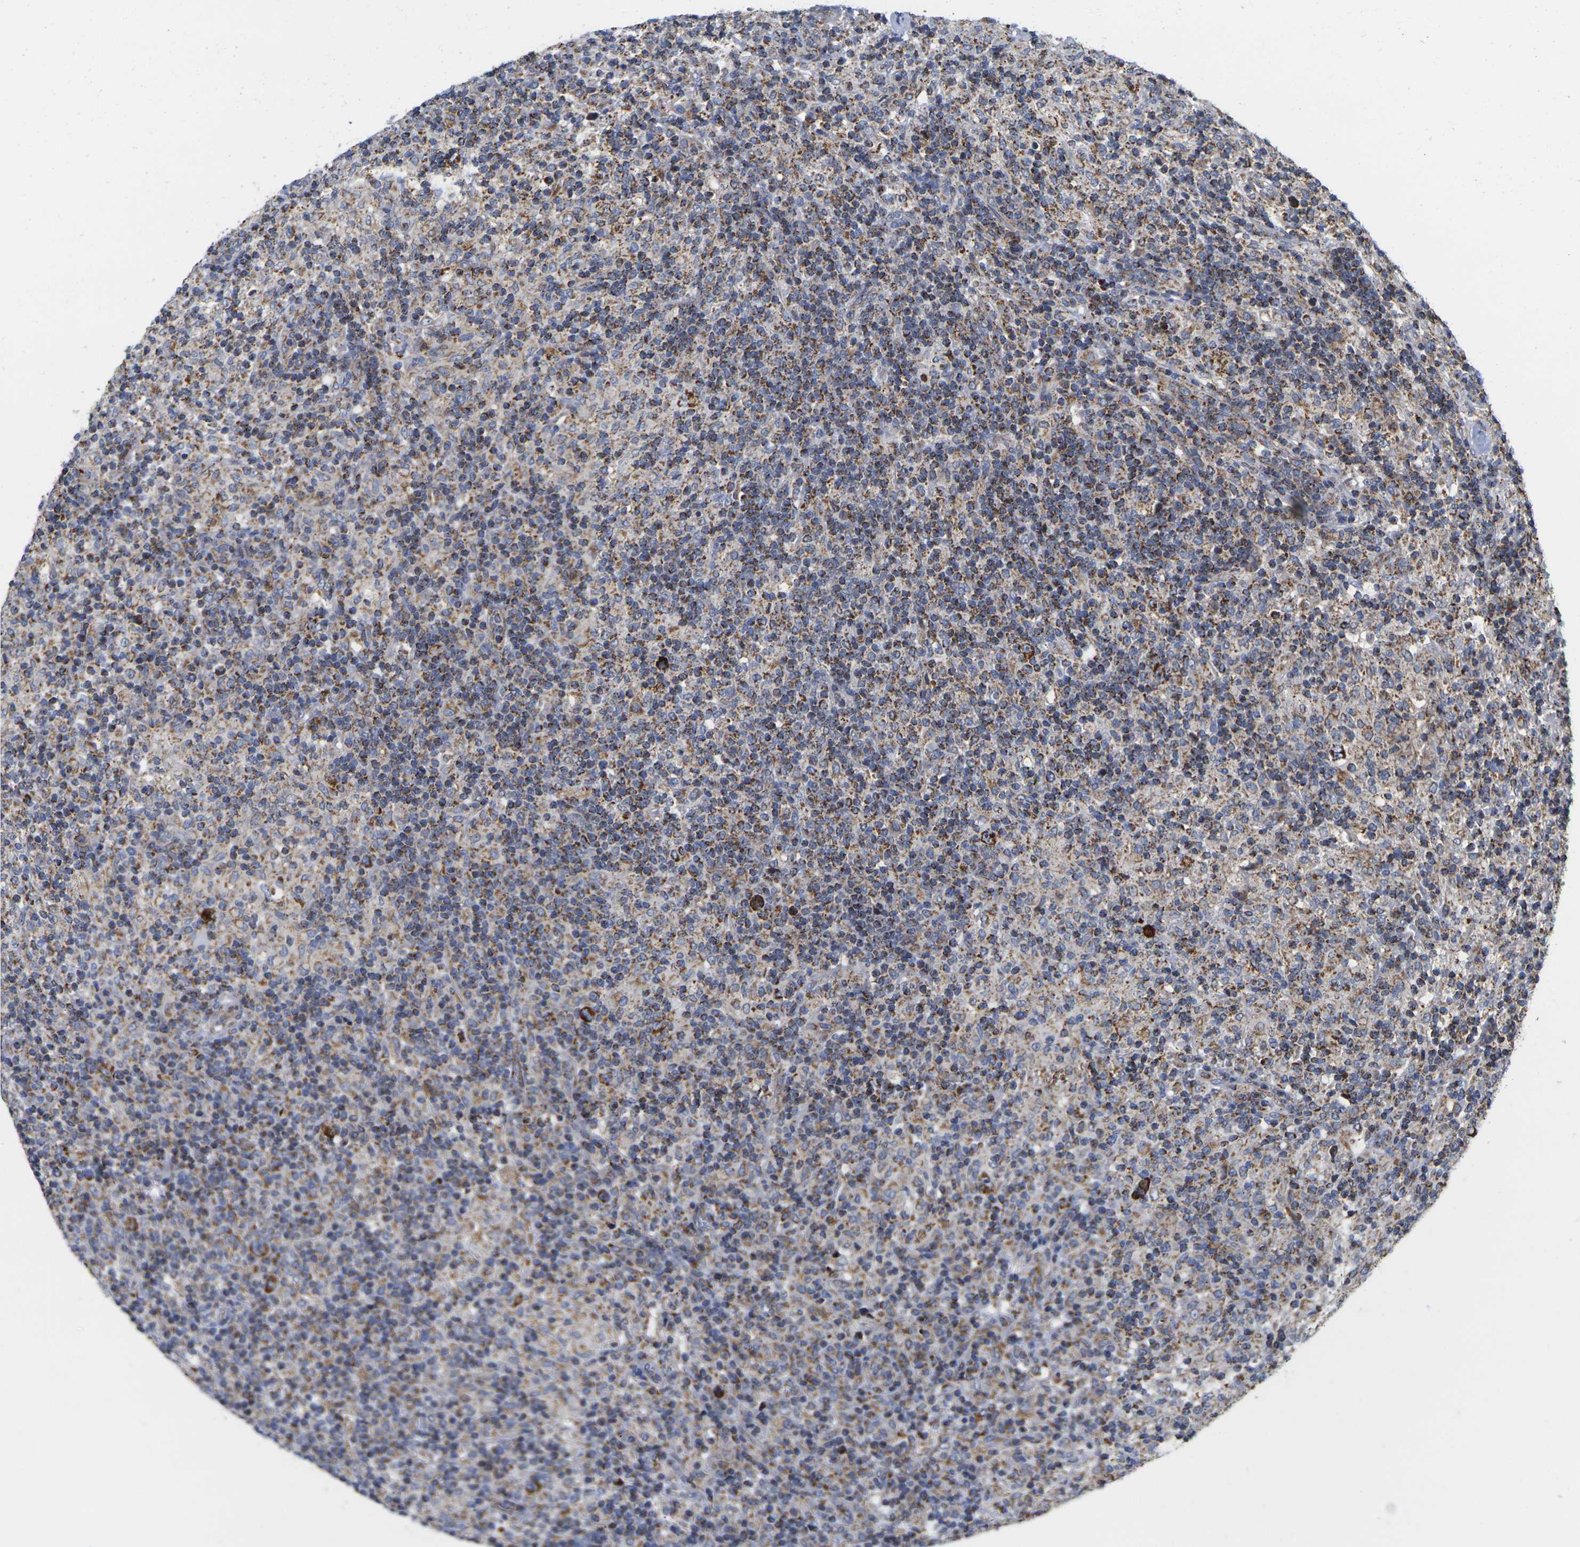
{"staining": {"intensity": "strong", "quantity": ">75%", "location": "cytoplasmic/membranous"}, "tissue": "lymphoma", "cell_type": "Tumor cells", "image_type": "cancer", "snomed": [{"axis": "morphology", "description": "Hodgkin's disease, NOS"}, {"axis": "topography", "description": "Lymph node"}], "caption": "Hodgkin's disease stained for a protein (brown) demonstrates strong cytoplasmic/membranous positive expression in about >75% of tumor cells.", "gene": "P2RY11", "patient": {"sex": "male", "age": 70}}